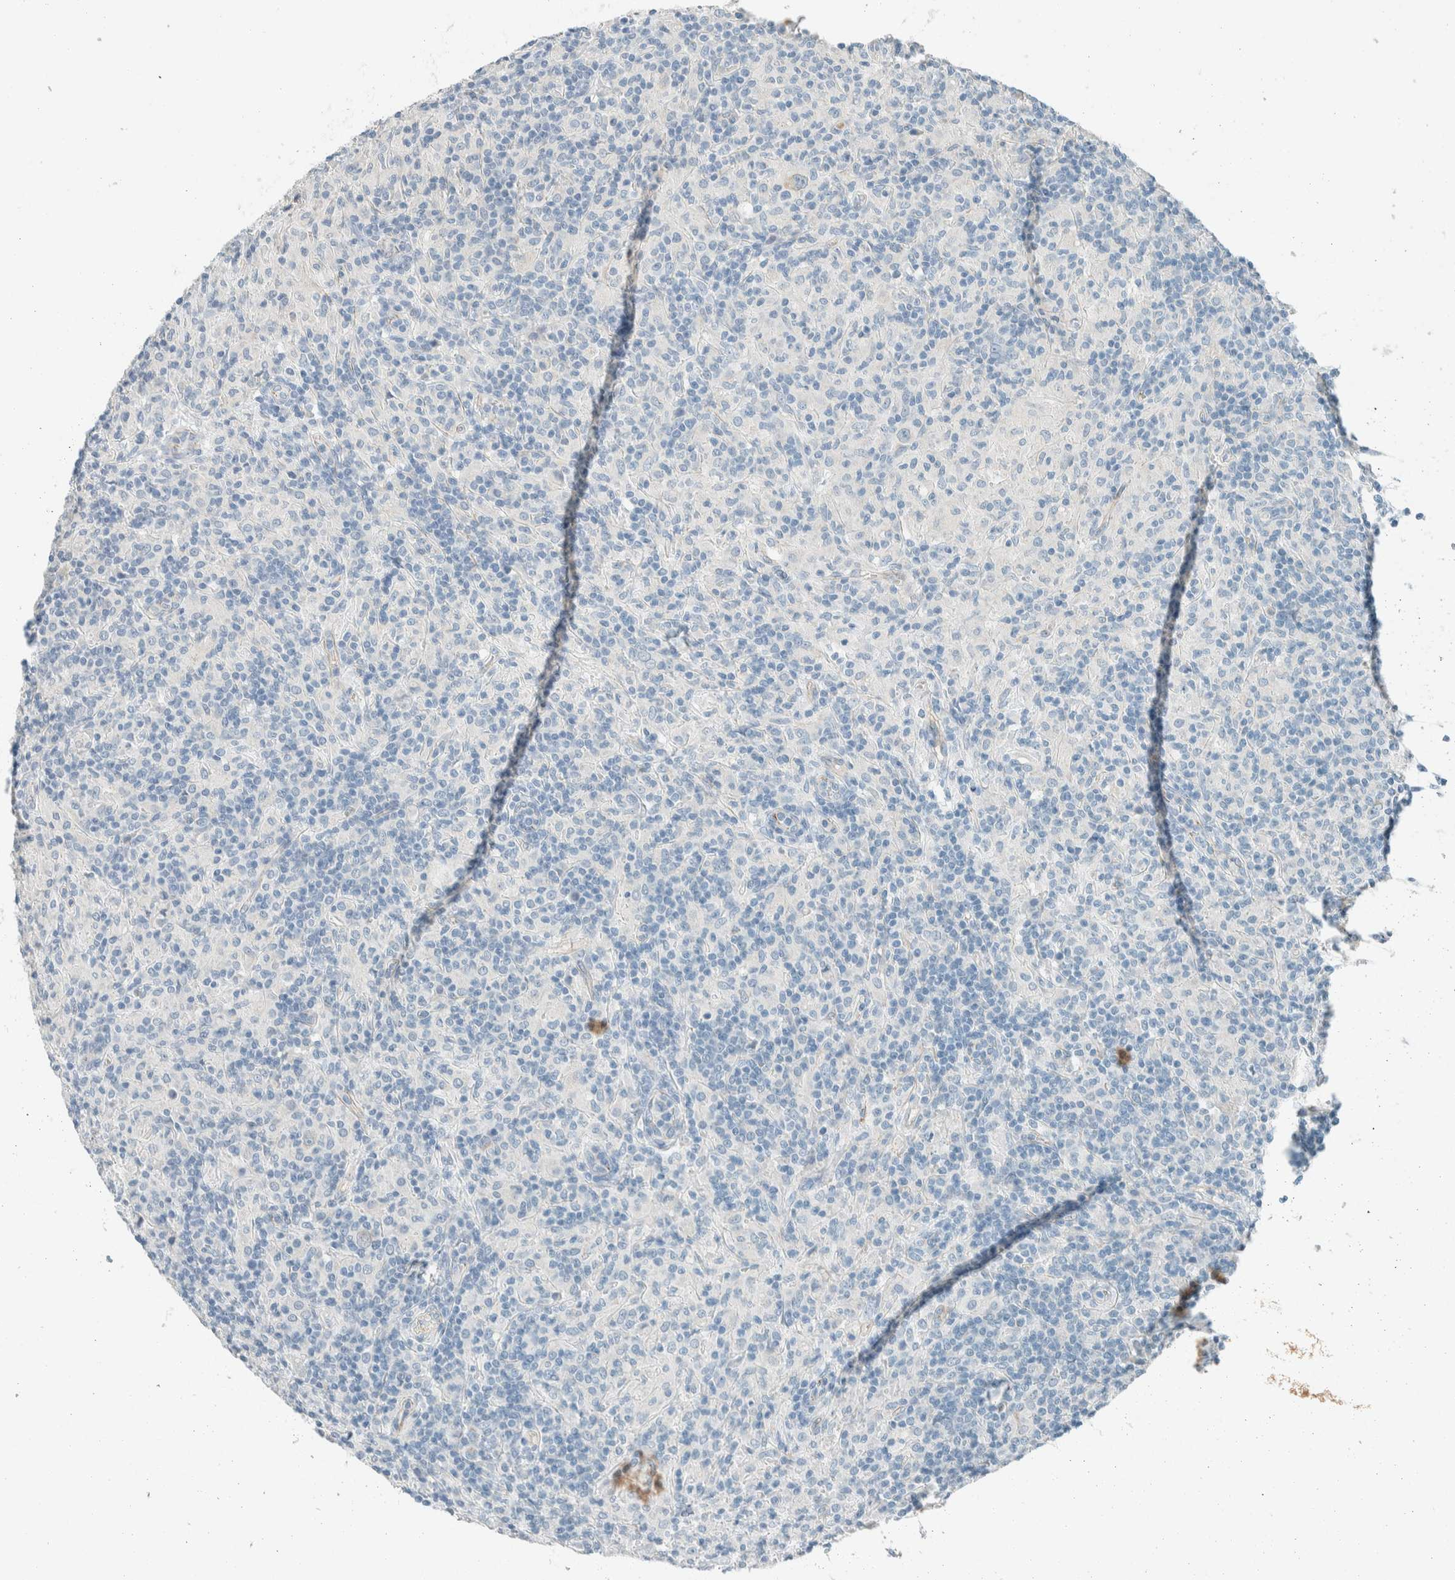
{"staining": {"intensity": "negative", "quantity": "none", "location": "none"}, "tissue": "lymphoma", "cell_type": "Tumor cells", "image_type": "cancer", "snomed": [{"axis": "morphology", "description": "Hodgkin's disease, NOS"}, {"axis": "topography", "description": "Lymph node"}], "caption": "An image of lymphoma stained for a protein demonstrates no brown staining in tumor cells.", "gene": "SLFN12", "patient": {"sex": "male", "age": 70}}